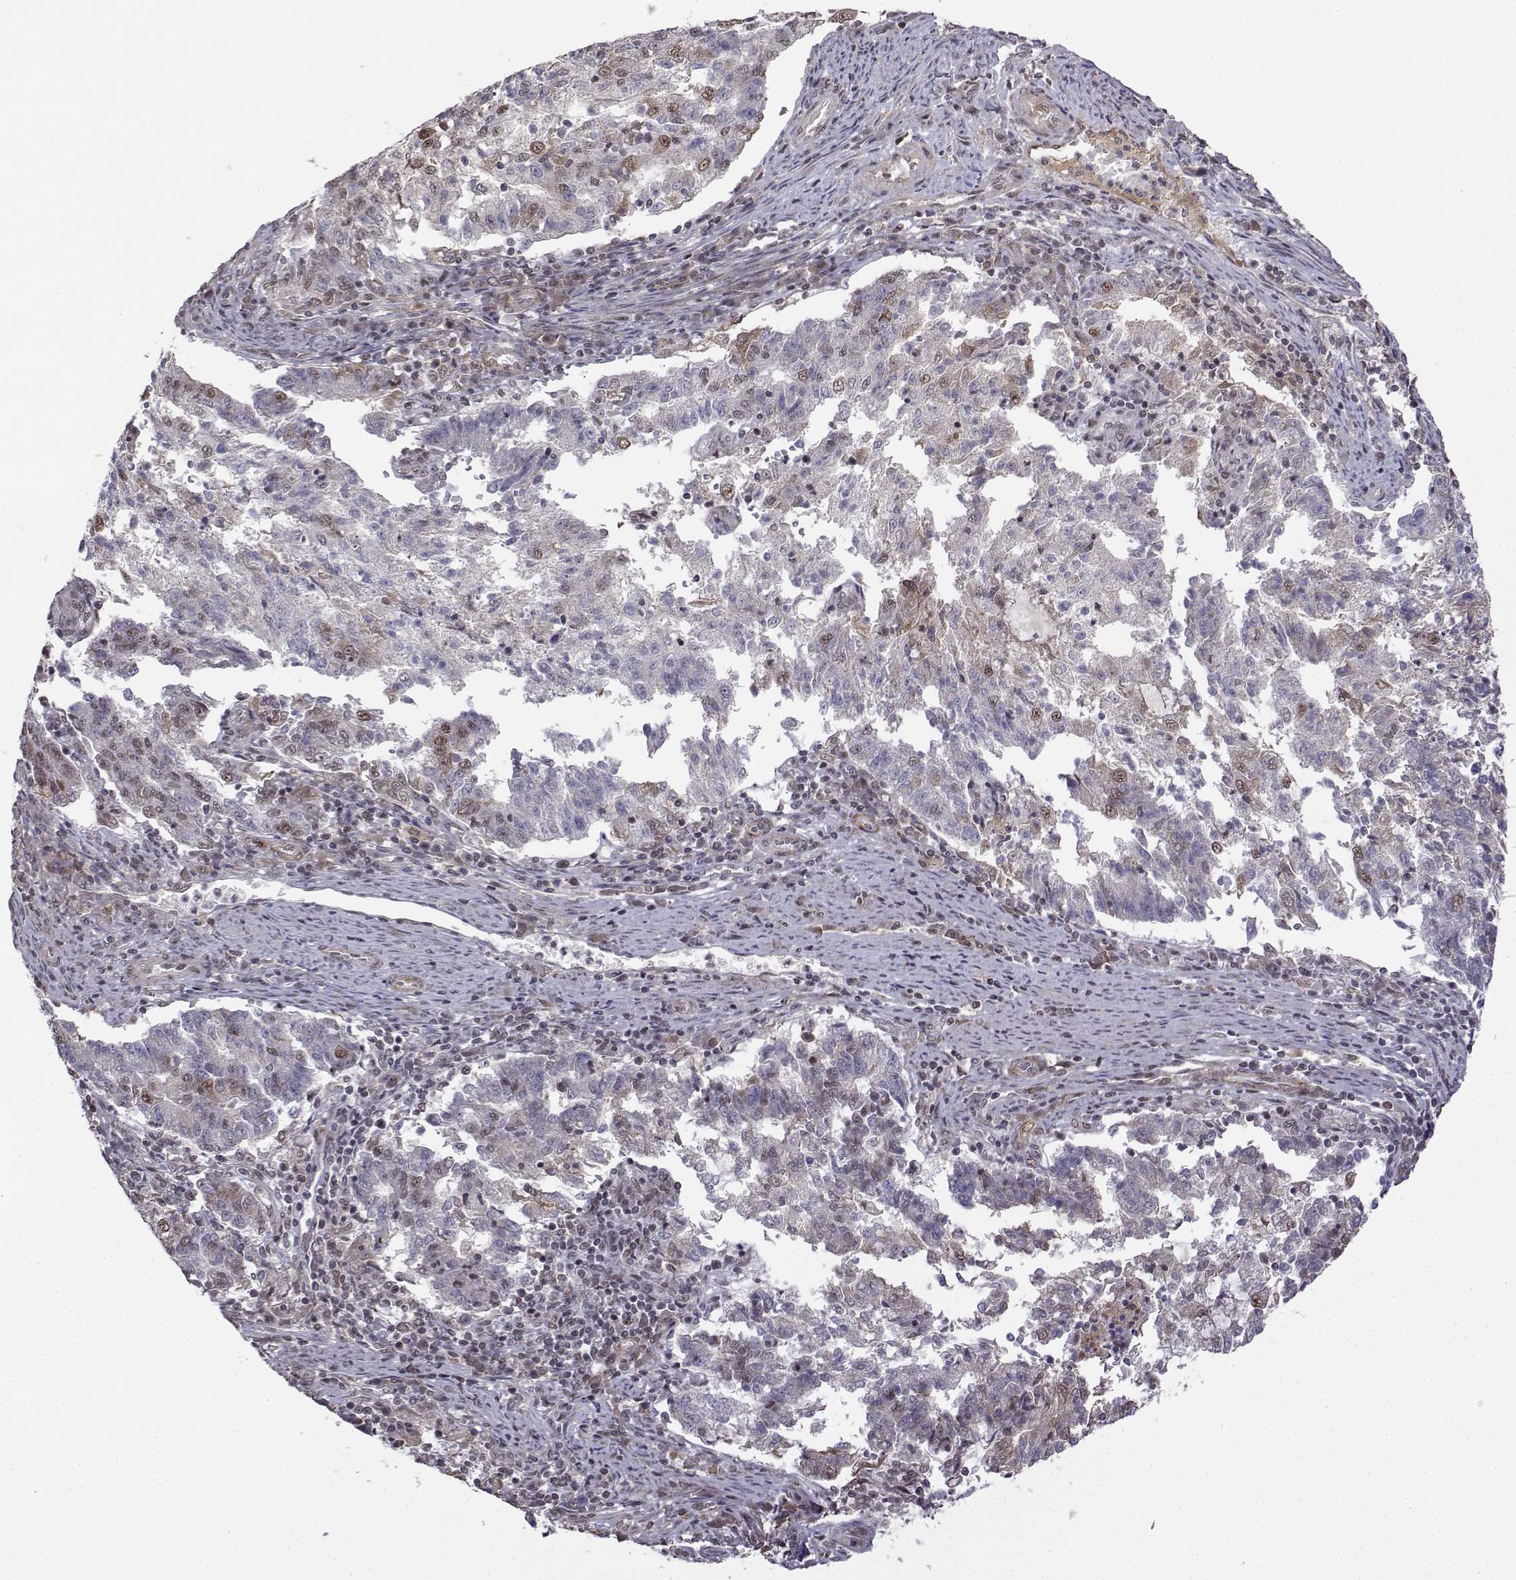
{"staining": {"intensity": "weak", "quantity": "<25%", "location": "nuclear"}, "tissue": "endometrial cancer", "cell_type": "Tumor cells", "image_type": "cancer", "snomed": [{"axis": "morphology", "description": "Adenocarcinoma, NOS"}, {"axis": "topography", "description": "Endometrium"}], "caption": "Immunohistochemistry (IHC) of endometrial cancer shows no positivity in tumor cells.", "gene": "ITGA7", "patient": {"sex": "female", "age": 82}}